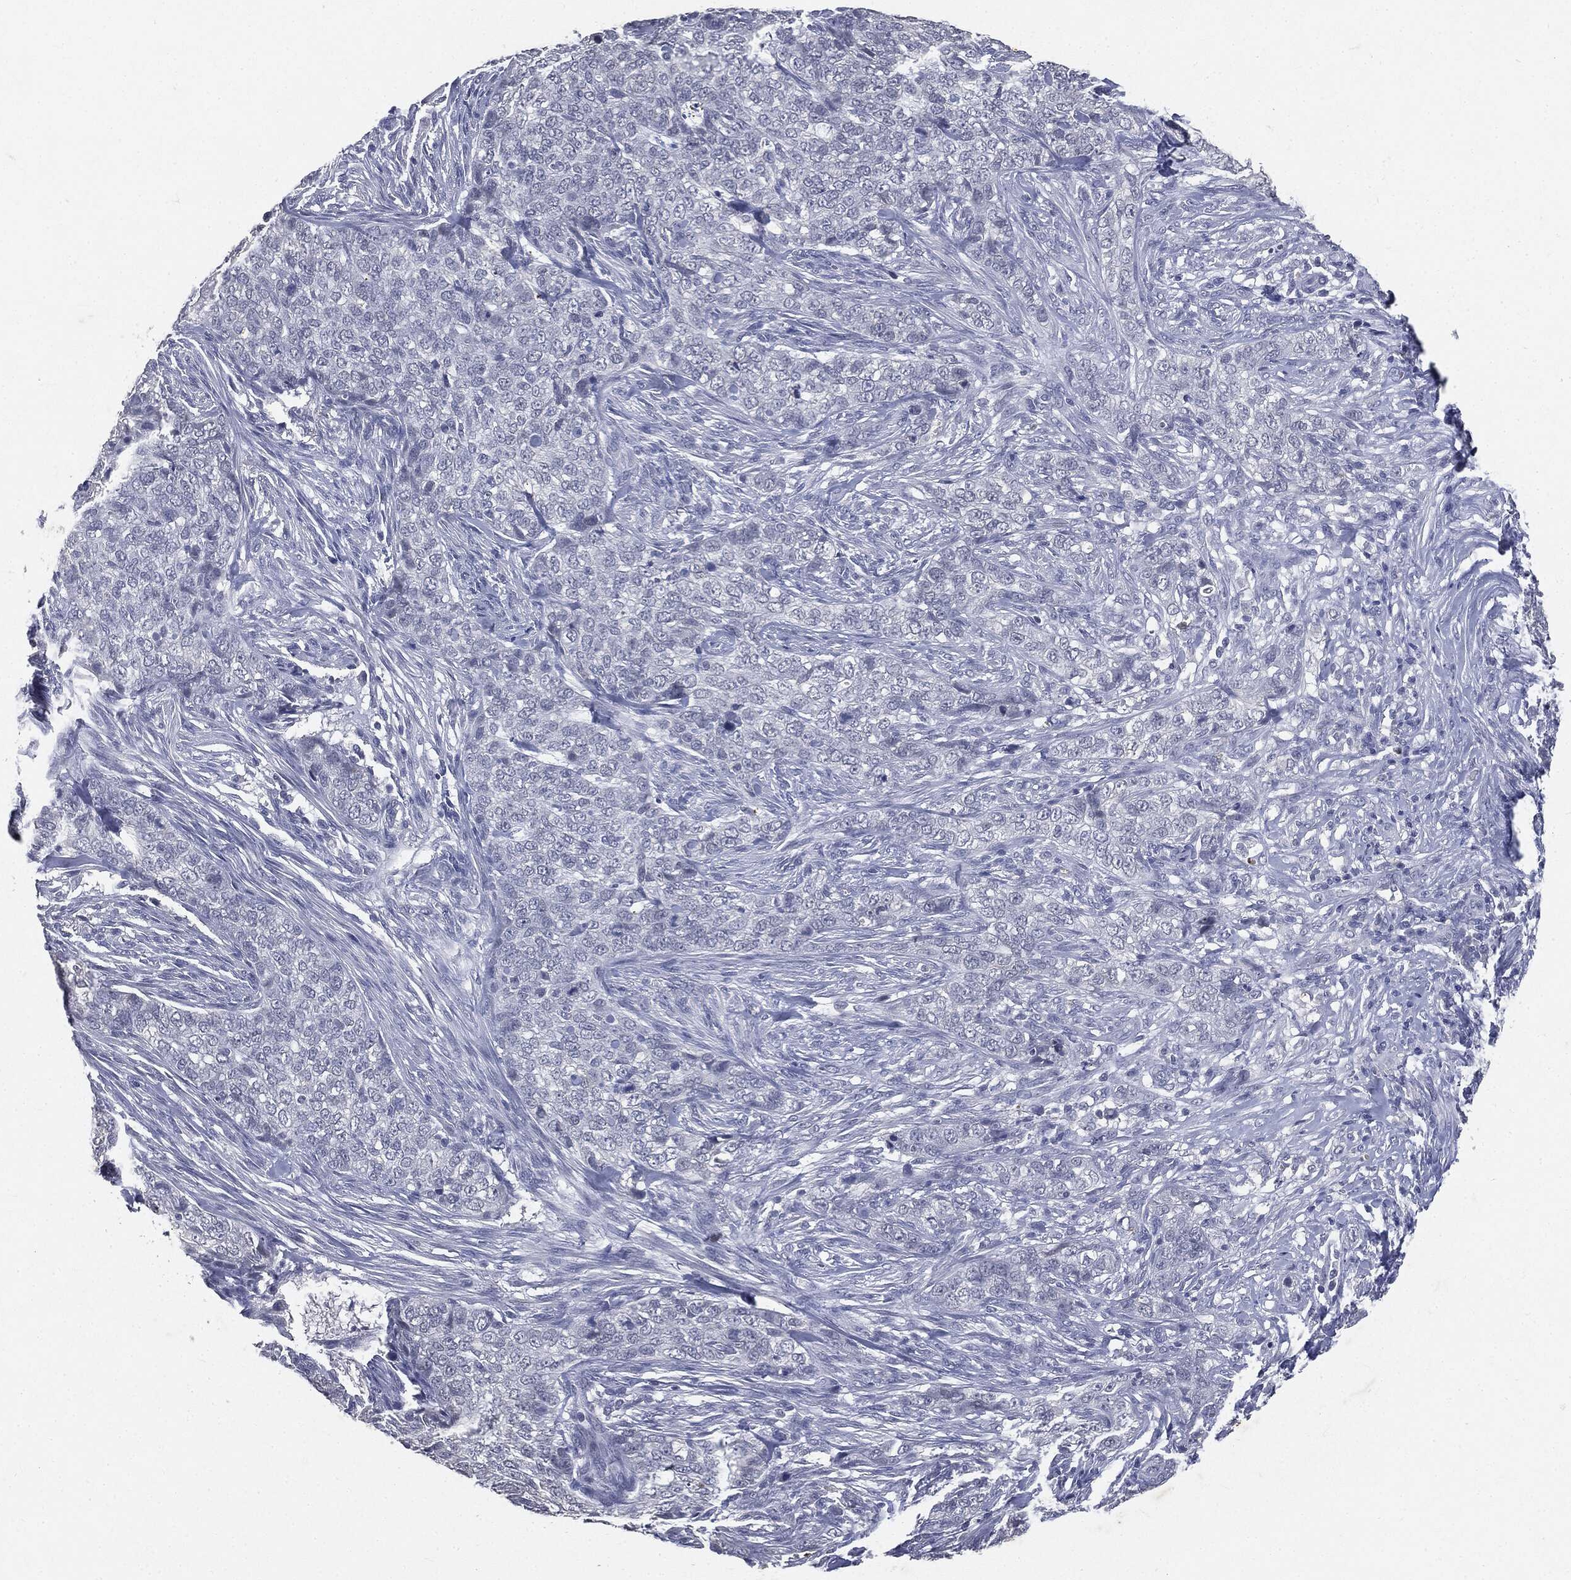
{"staining": {"intensity": "negative", "quantity": "none", "location": "none"}, "tissue": "skin cancer", "cell_type": "Tumor cells", "image_type": "cancer", "snomed": [{"axis": "morphology", "description": "Basal cell carcinoma"}, {"axis": "topography", "description": "Skin"}], "caption": "Protein analysis of skin basal cell carcinoma reveals no significant expression in tumor cells.", "gene": "SLC2A2", "patient": {"sex": "female", "age": 69}}